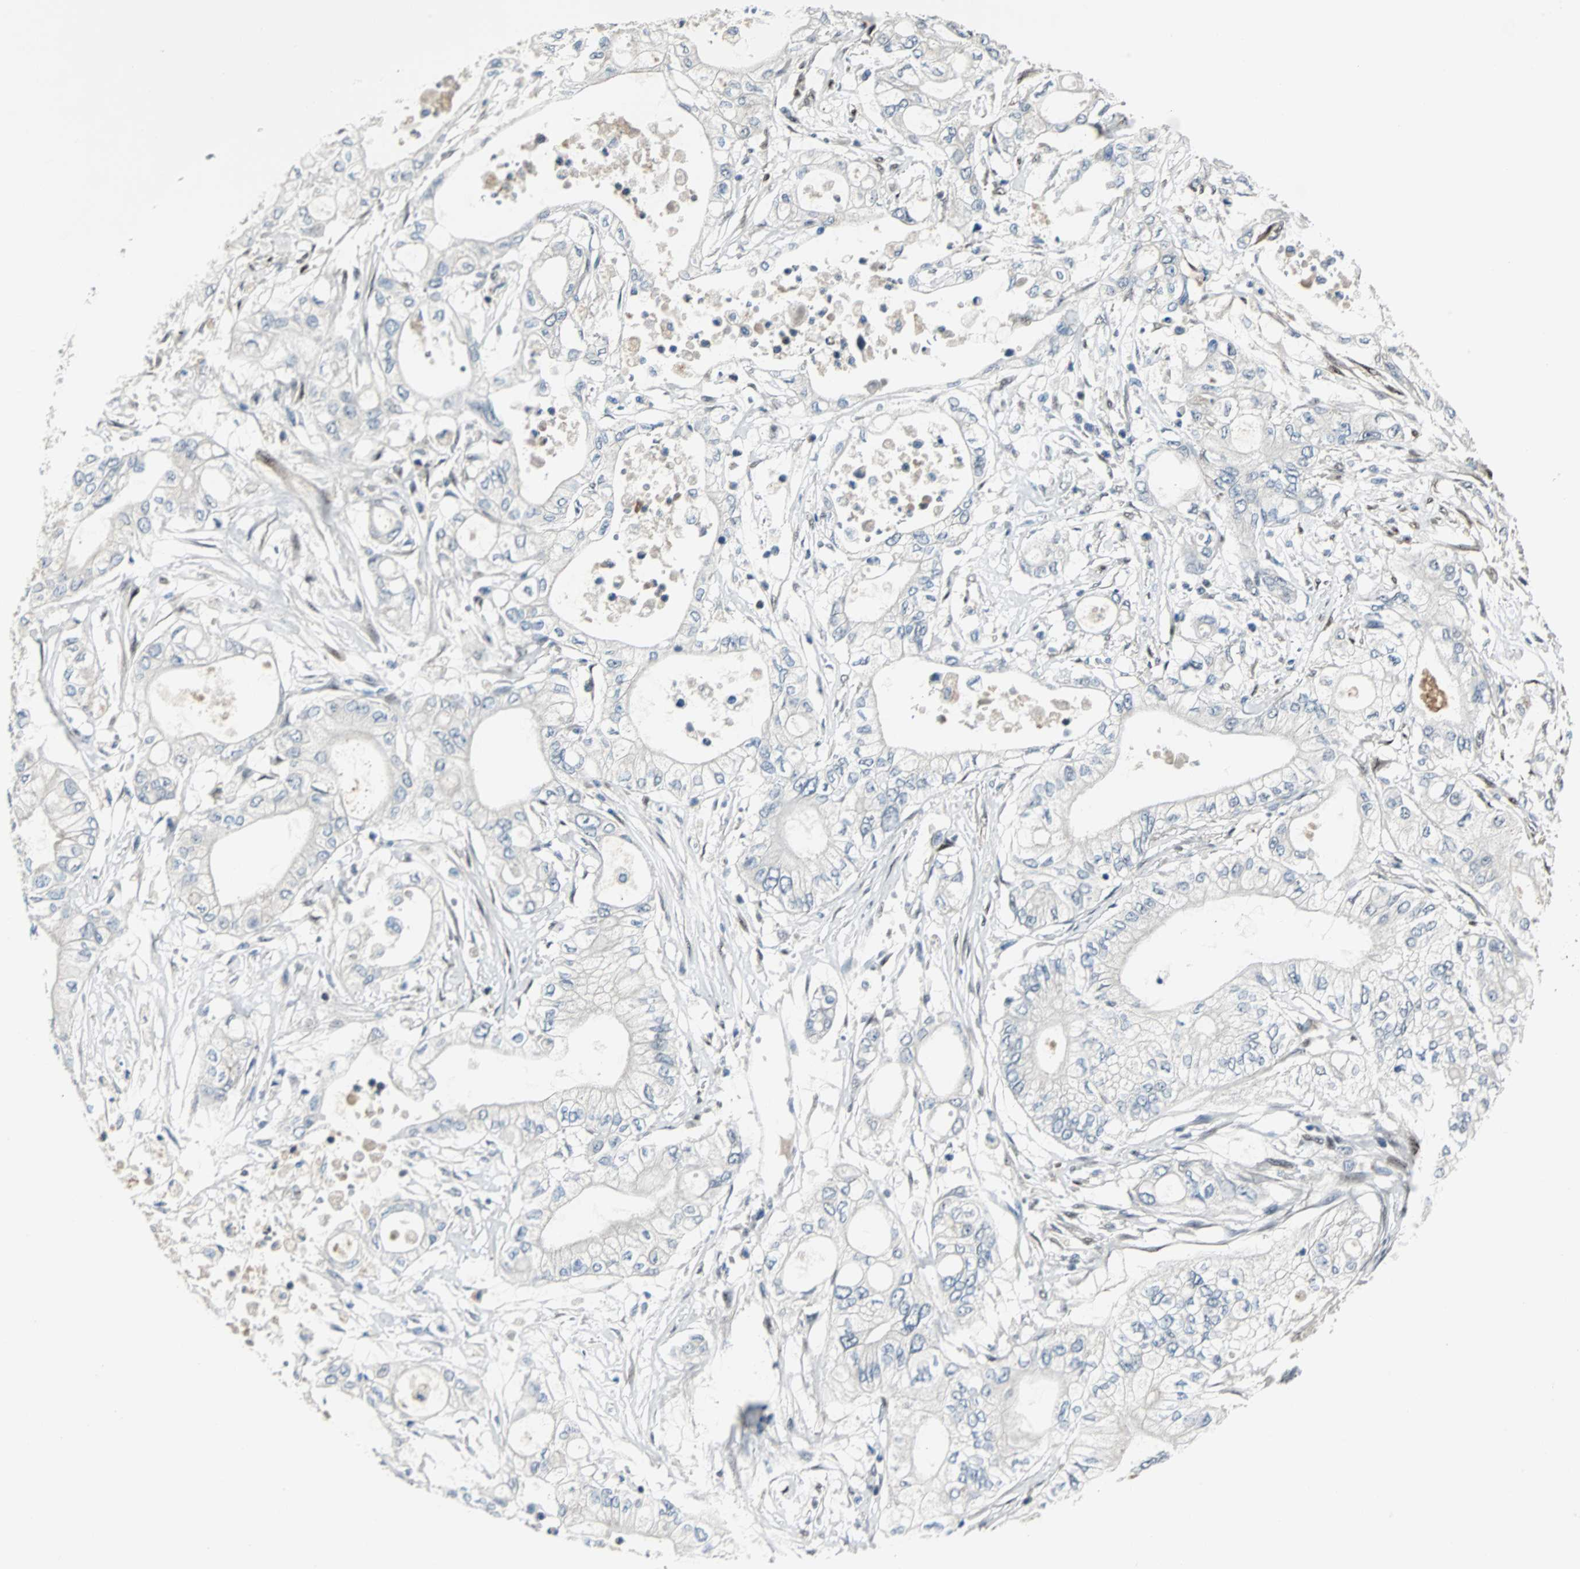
{"staining": {"intensity": "negative", "quantity": "none", "location": "none"}, "tissue": "pancreatic cancer", "cell_type": "Tumor cells", "image_type": "cancer", "snomed": [{"axis": "morphology", "description": "Adenocarcinoma, NOS"}, {"axis": "topography", "description": "Pancreas"}], "caption": "The IHC image has no significant positivity in tumor cells of pancreatic cancer (adenocarcinoma) tissue.", "gene": "FHL2", "patient": {"sex": "male", "age": 79}}